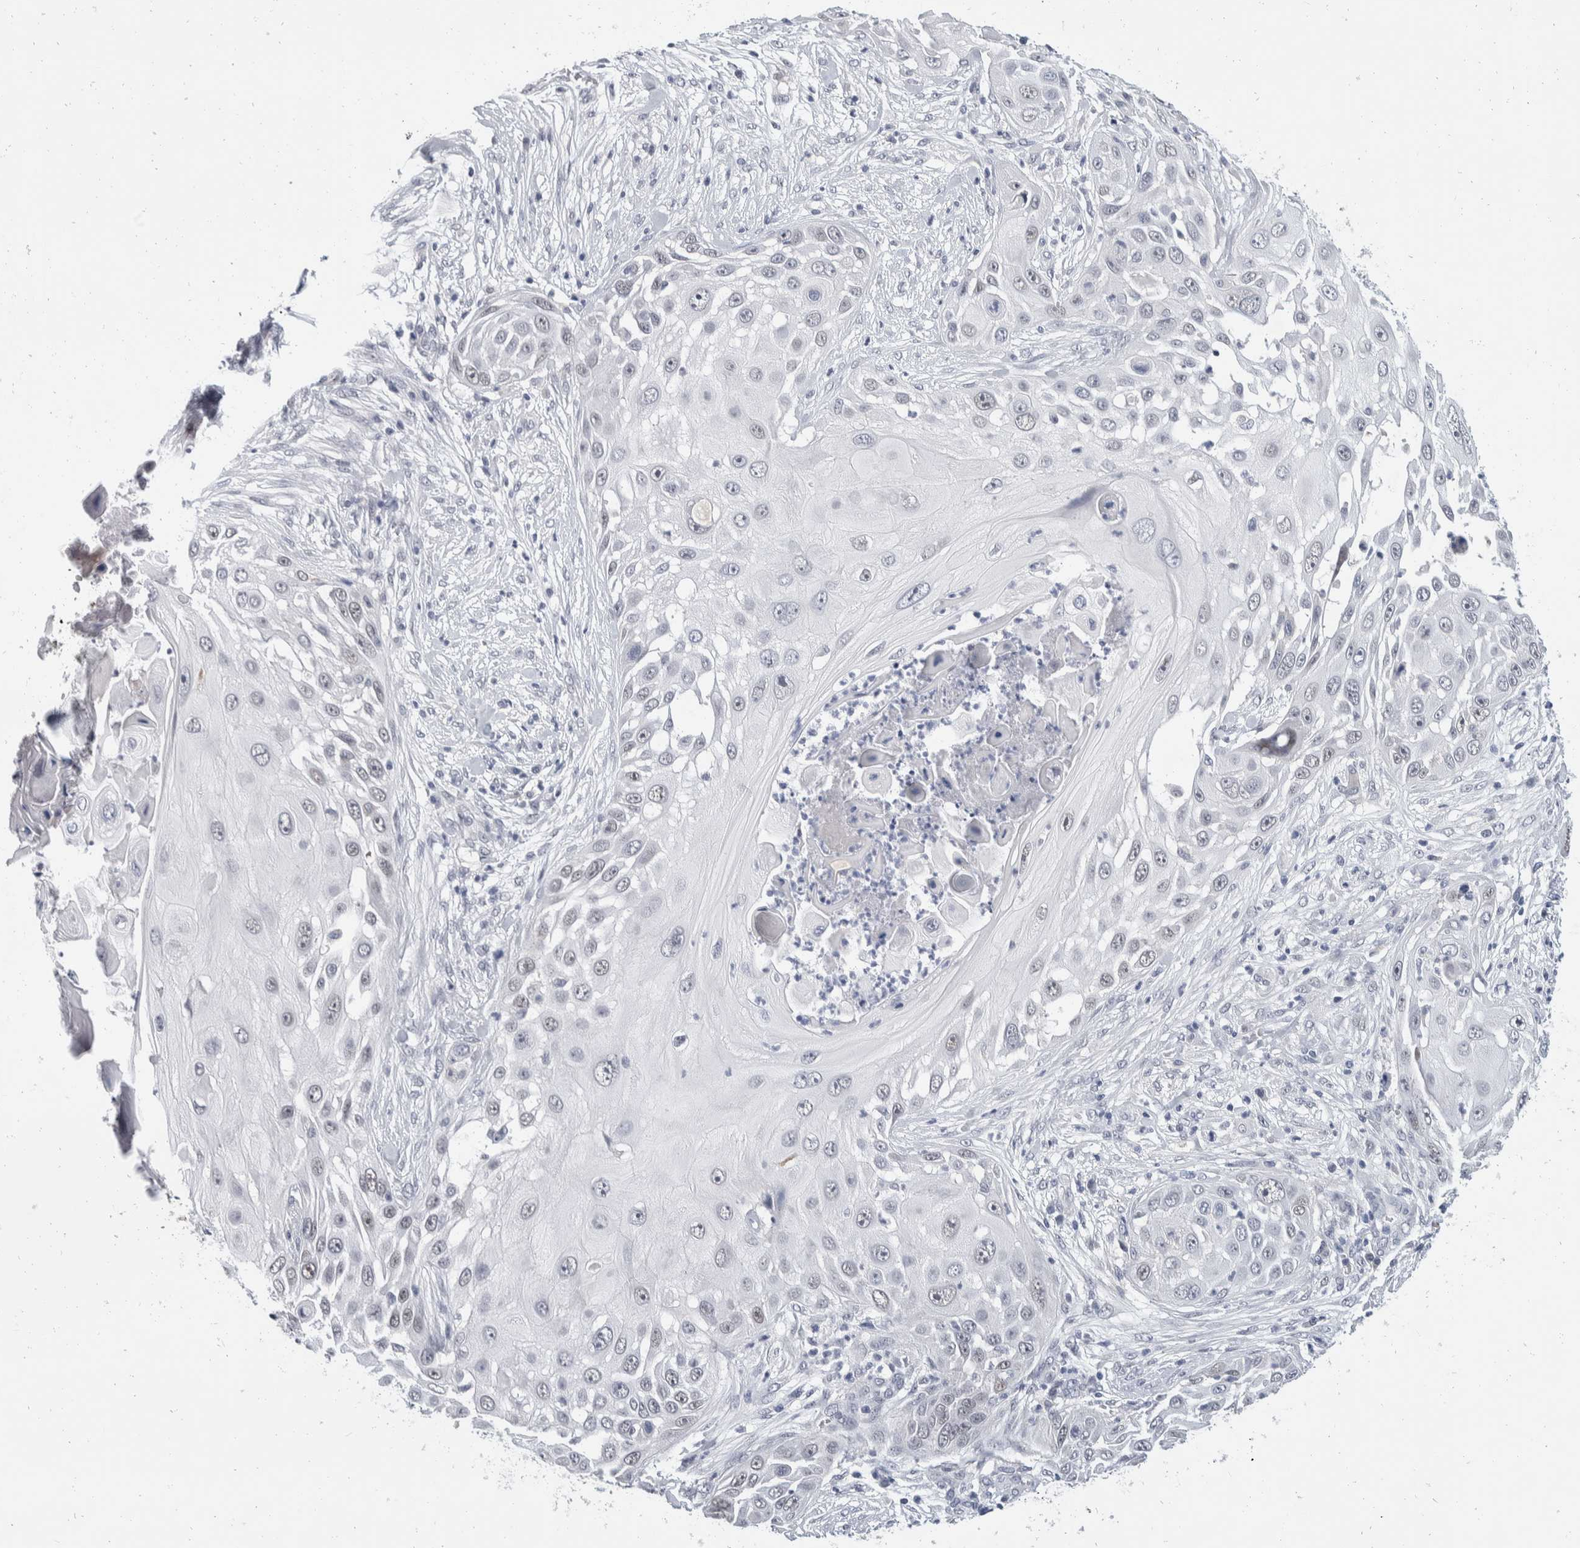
{"staining": {"intensity": "weak", "quantity": "<25%", "location": "nuclear"}, "tissue": "skin cancer", "cell_type": "Tumor cells", "image_type": "cancer", "snomed": [{"axis": "morphology", "description": "Squamous cell carcinoma, NOS"}, {"axis": "topography", "description": "Skin"}], "caption": "Photomicrograph shows no significant protein staining in tumor cells of squamous cell carcinoma (skin). (DAB immunohistochemistry (IHC) with hematoxylin counter stain).", "gene": "CATSPERD", "patient": {"sex": "female", "age": 44}}